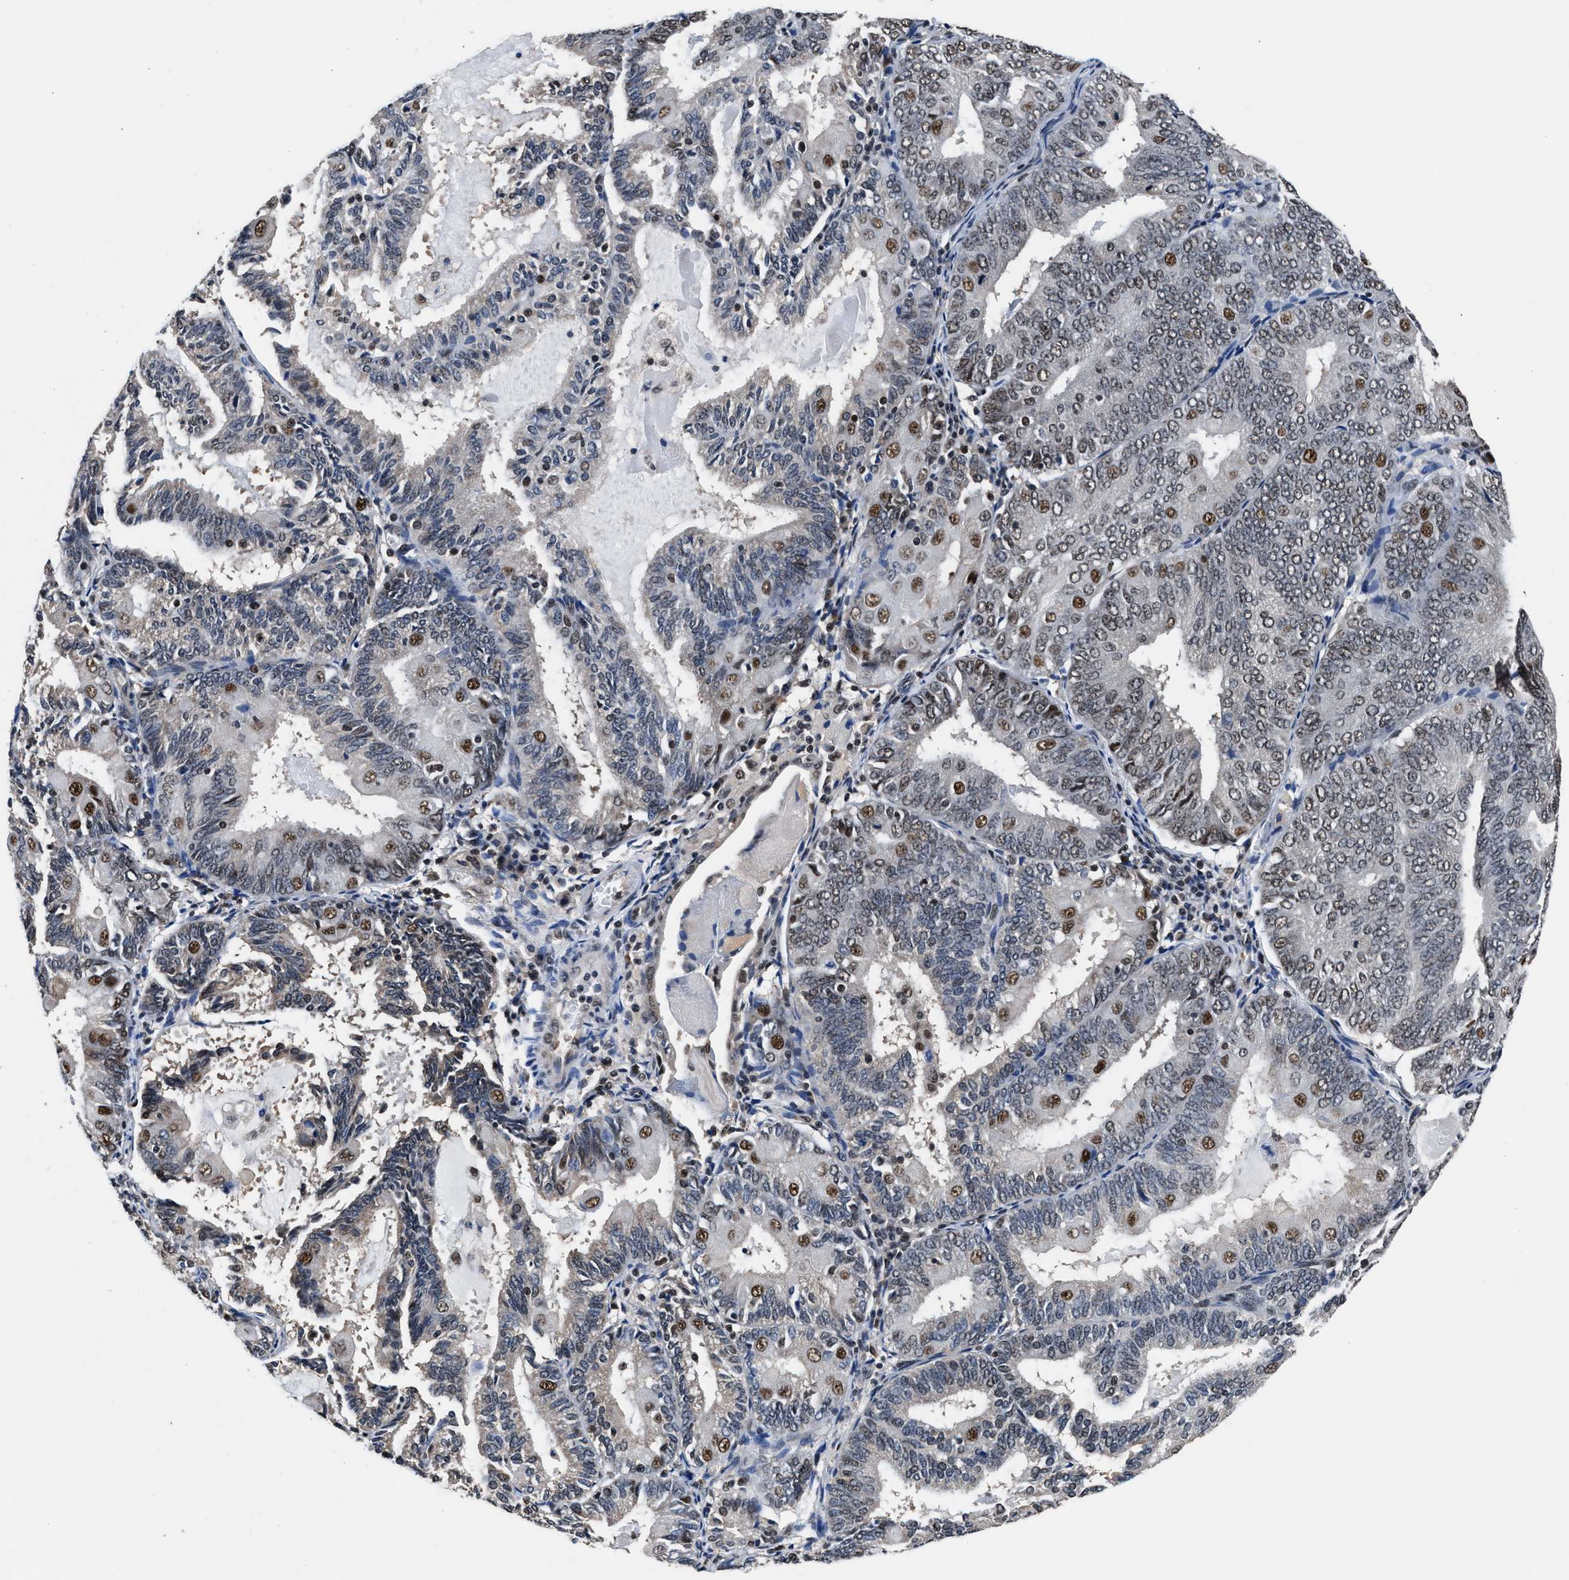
{"staining": {"intensity": "moderate", "quantity": "<25%", "location": "nuclear"}, "tissue": "endometrial cancer", "cell_type": "Tumor cells", "image_type": "cancer", "snomed": [{"axis": "morphology", "description": "Adenocarcinoma, NOS"}, {"axis": "topography", "description": "Endometrium"}], "caption": "Endometrial cancer (adenocarcinoma) tissue demonstrates moderate nuclear expression in about <25% of tumor cells, visualized by immunohistochemistry.", "gene": "USP16", "patient": {"sex": "female", "age": 81}}